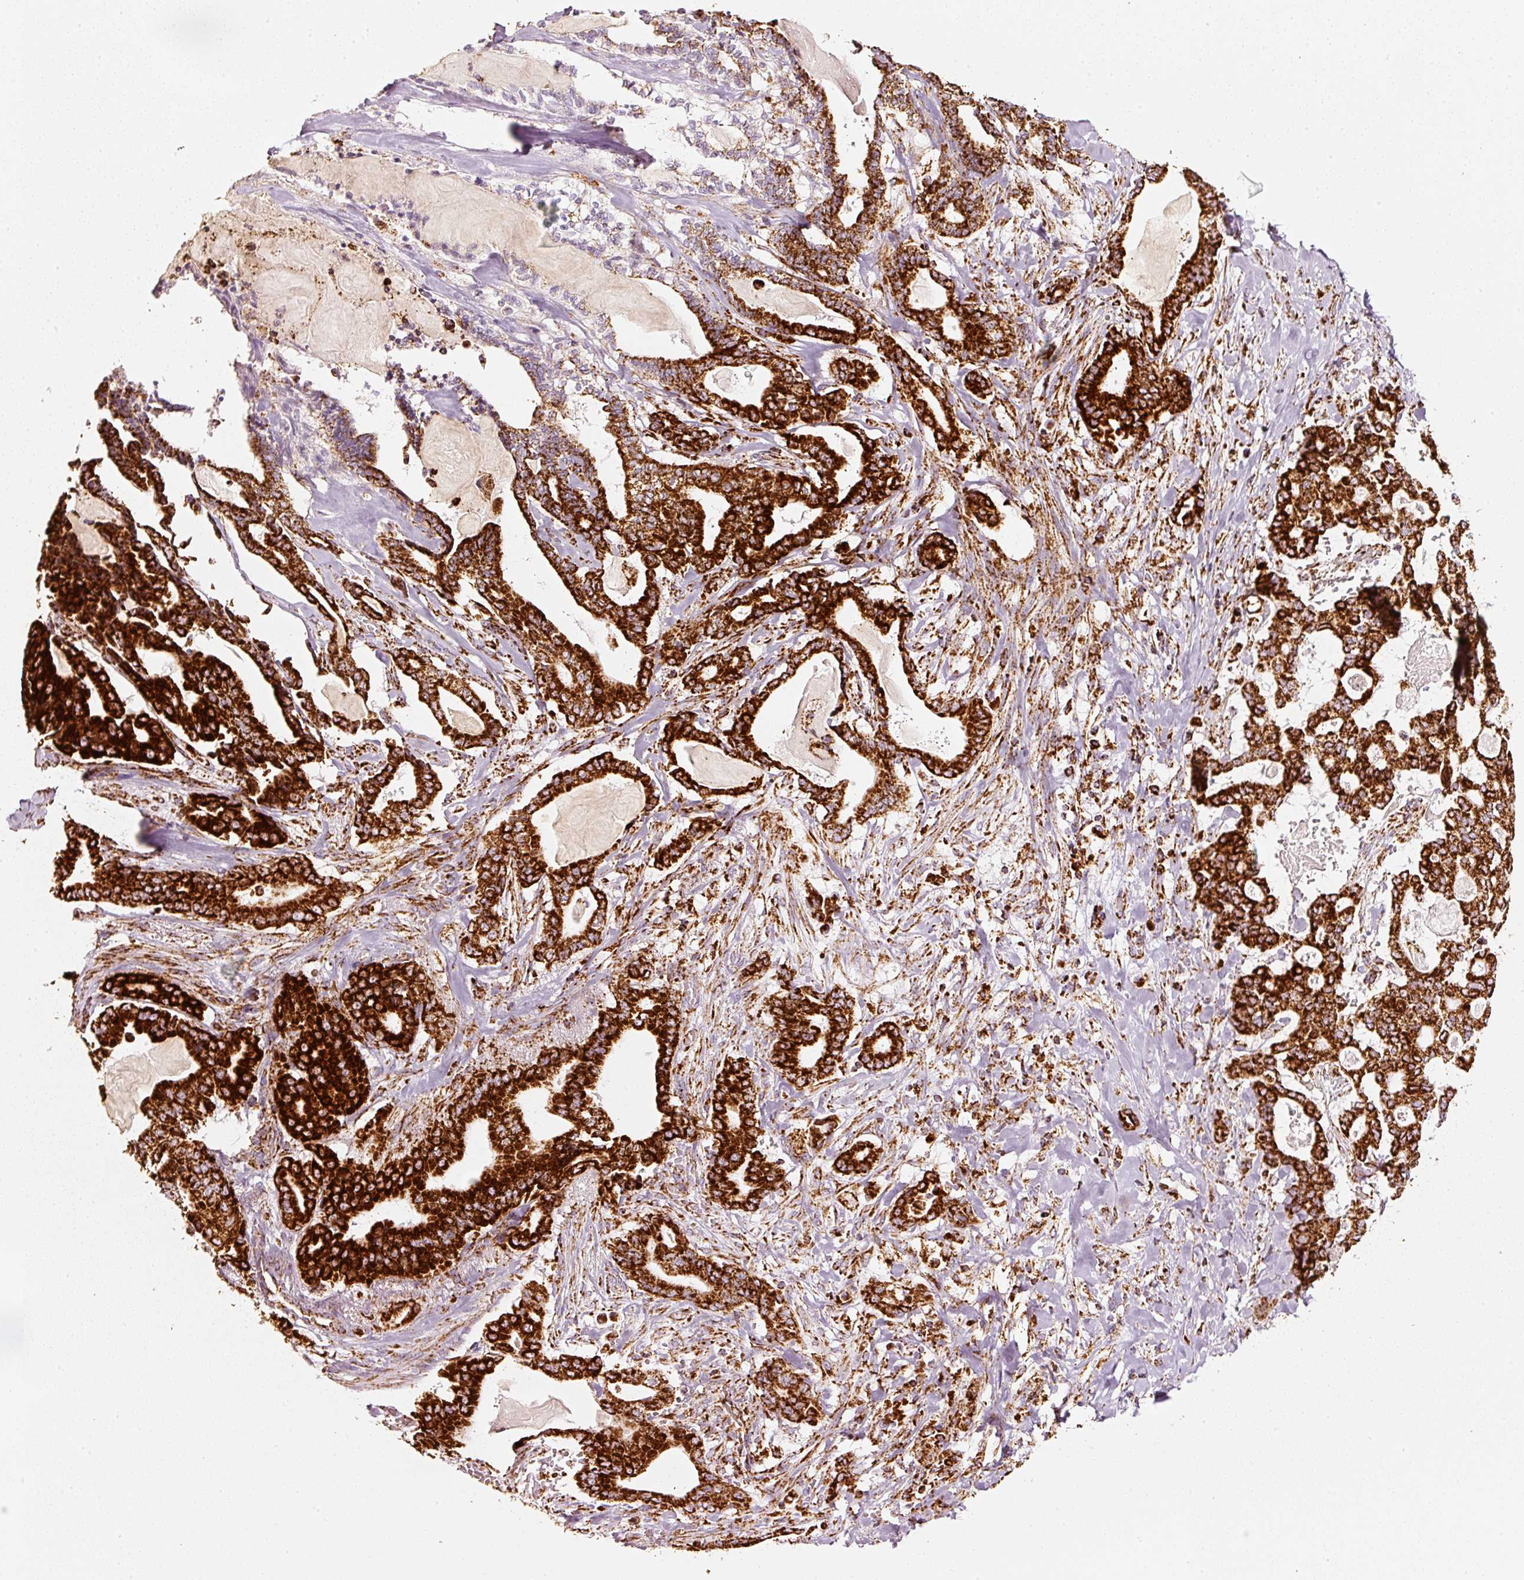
{"staining": {"intensity": "strong", "quantity": ">75%", "location": "cytoplasmic/membranous"}, "tissue": "pancreatic cancer", "cell_type": "Tumor cells", "image_type": "cancer", "snomed": [{"axis": "morphology", "description": "Adenocarcinoma, NOS"}, {"axis": "topography", "description": "Pancreas"}], "caption": "Human pancreatic adenocarcinoma stained with a brown dye shows strong cytoplasmic/membranous positive positivity in about >75% of tumor cells.", "gene": "UQCRC1", "patient": {"sex": "male", "age": 63}}